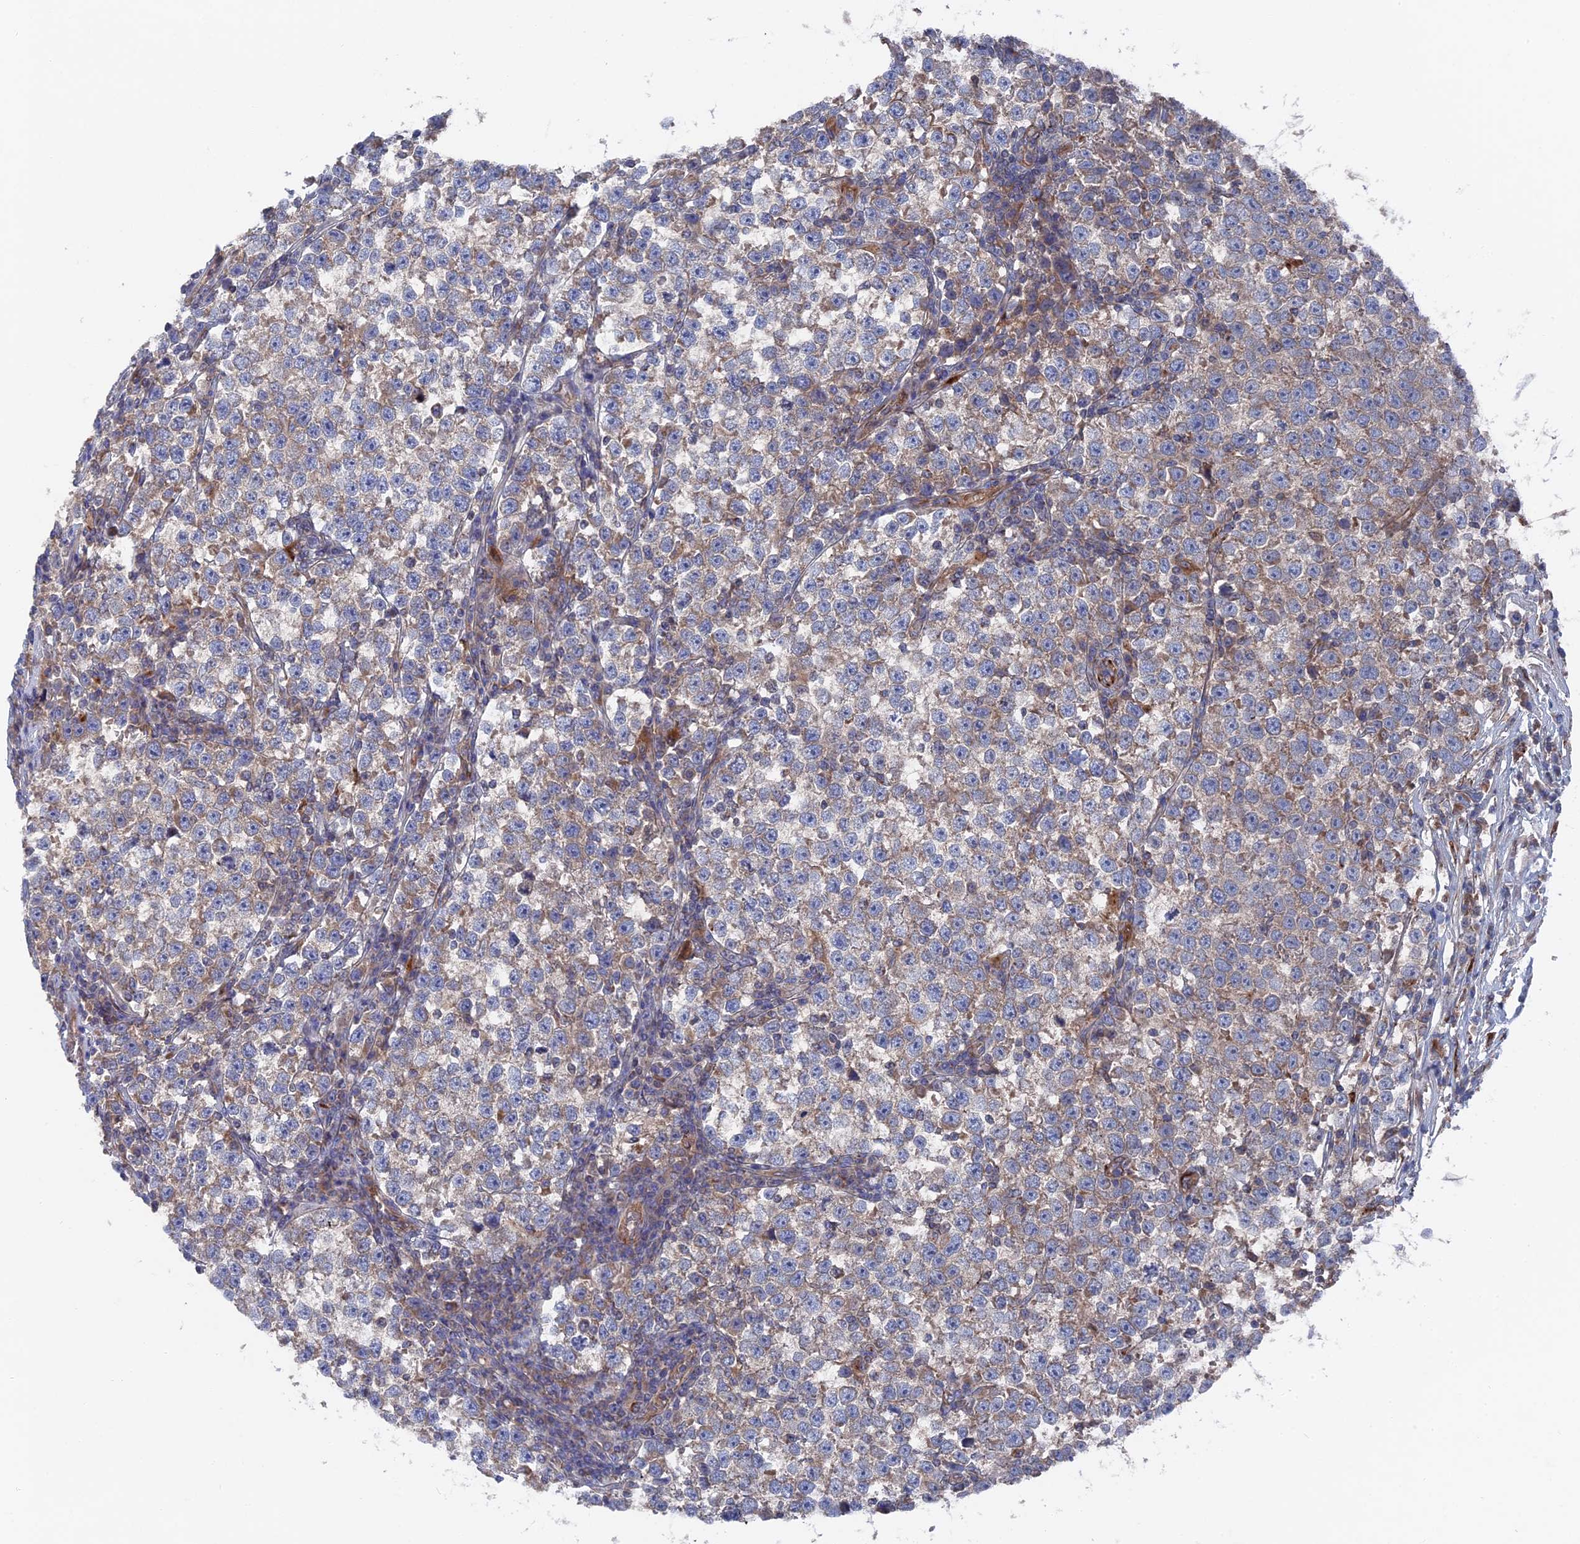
{"staining": {"intensity": "weak", "quantity": "25%-75%", "location": "cytoplasmic/membranous"}, "tissue": "testis cancer", "cell_type": "Tumor cells", "image_type": "cancer", "snomed": [{"axis": "morphology", "description": "Normal tissue, NOS"}, {"axis": "morphology", "description": "Seminoma, NOS"}, {"axis": "topography", "description": "Testis"}], "caption": "About 25%-75% of tumor cells in testis cancer (seminoma) demonstrate weak cytoplasmic/membranous protein positivity as visualized by brown immunohistochemical staining.", "gene": "SMG9", "patient": {"sex": "male", "age": 43}}